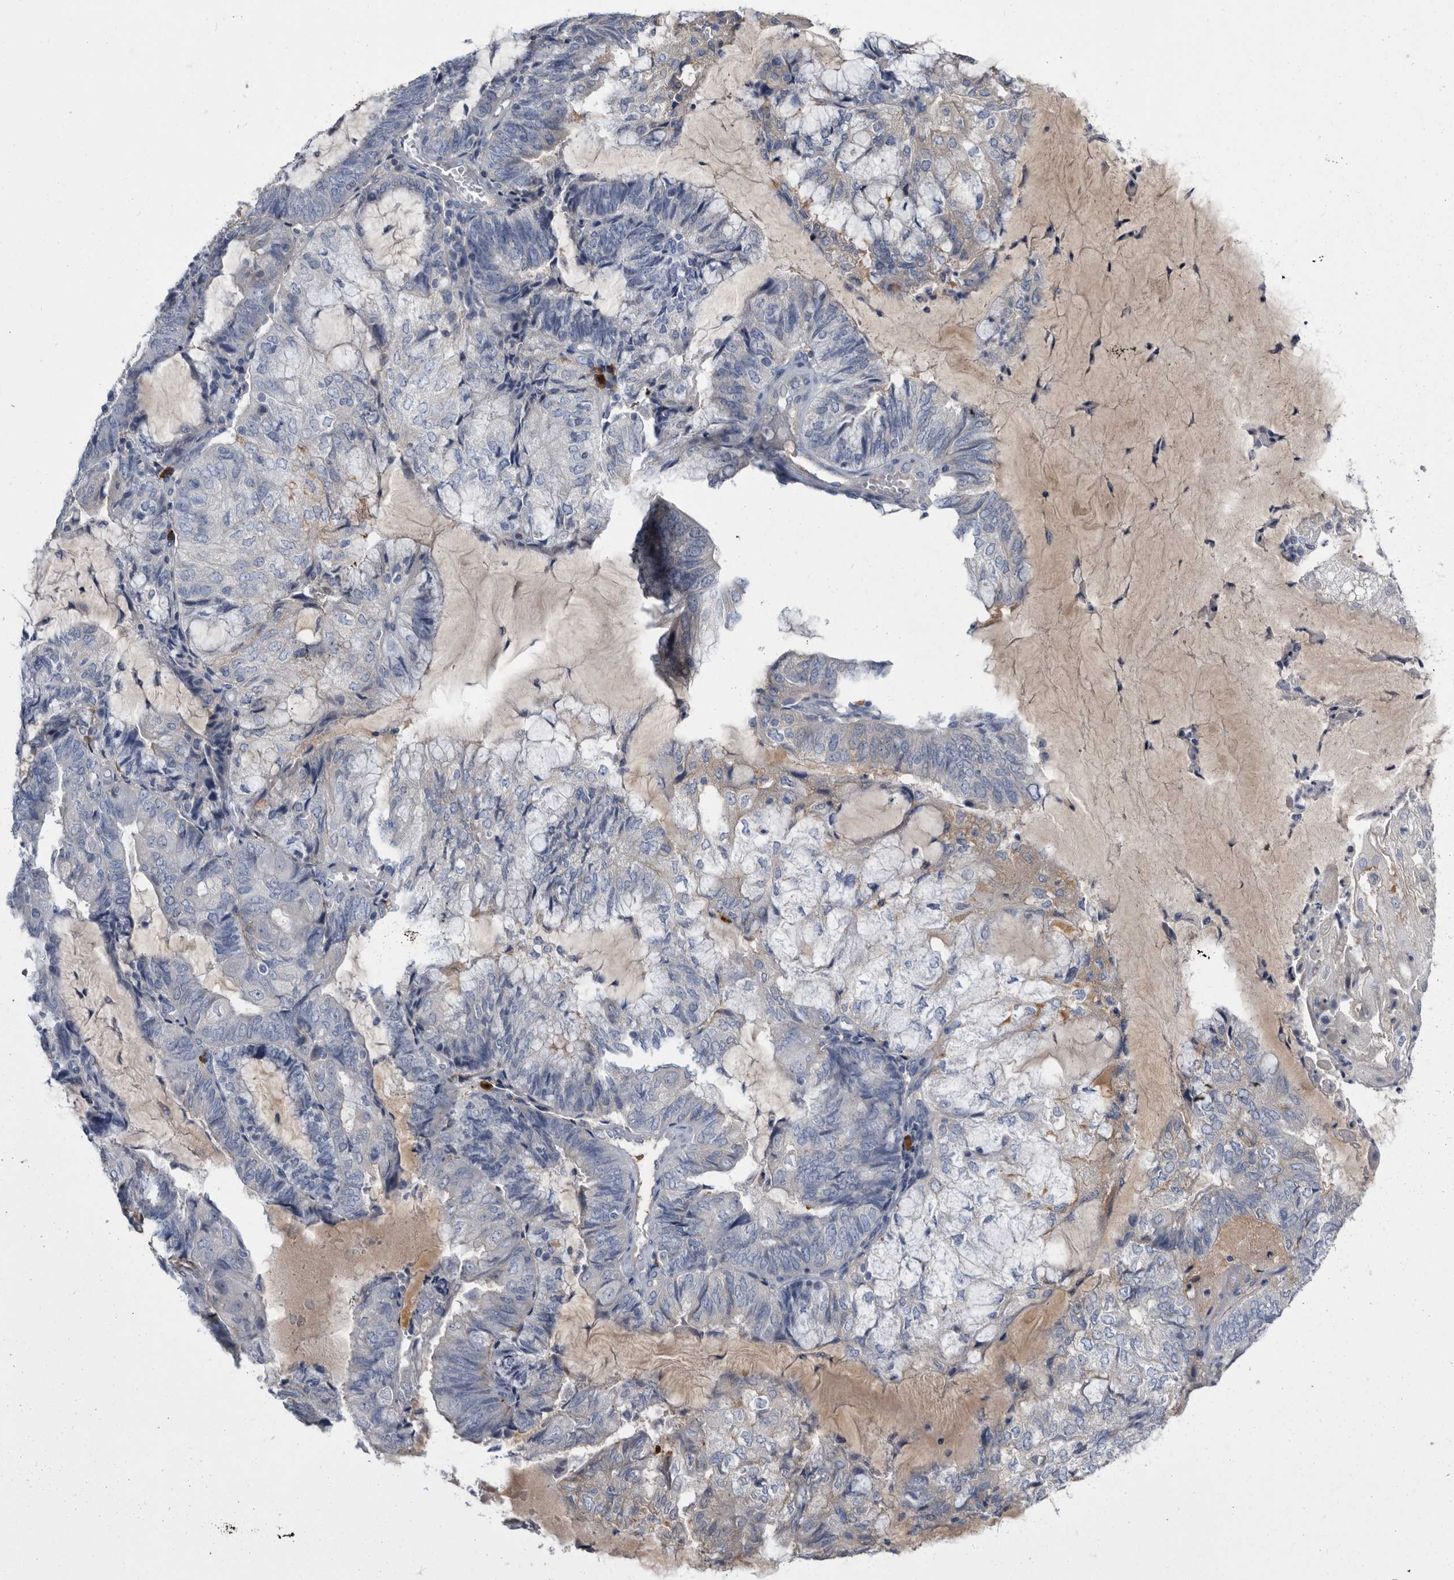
{"staining": {"intensity": "negative", "quantity": "none", "location": "none"}, "tissue": "endometrial cancer", "cell_type": "Tumor cells", "image_type": "cancer", "snomed": [{"axis": "morphology", "description": "Adenocarcinoma, NOS"}, {"axis": "topography", "description": "Endometrium"}], "caption": "An IHC micrograph of adenocarcinoma (endometrial) is shown. There is no staining in tumor cells of adenocarcinoma (endometrial). Brightfield microscopy of IHC stained with DAB (3,3'-diaminobenzidine) (brown) and hematoxylin (blue), captured at high magnification.", "gene": "BTBD6", "patient": {"sex": "female", "age": 81}}